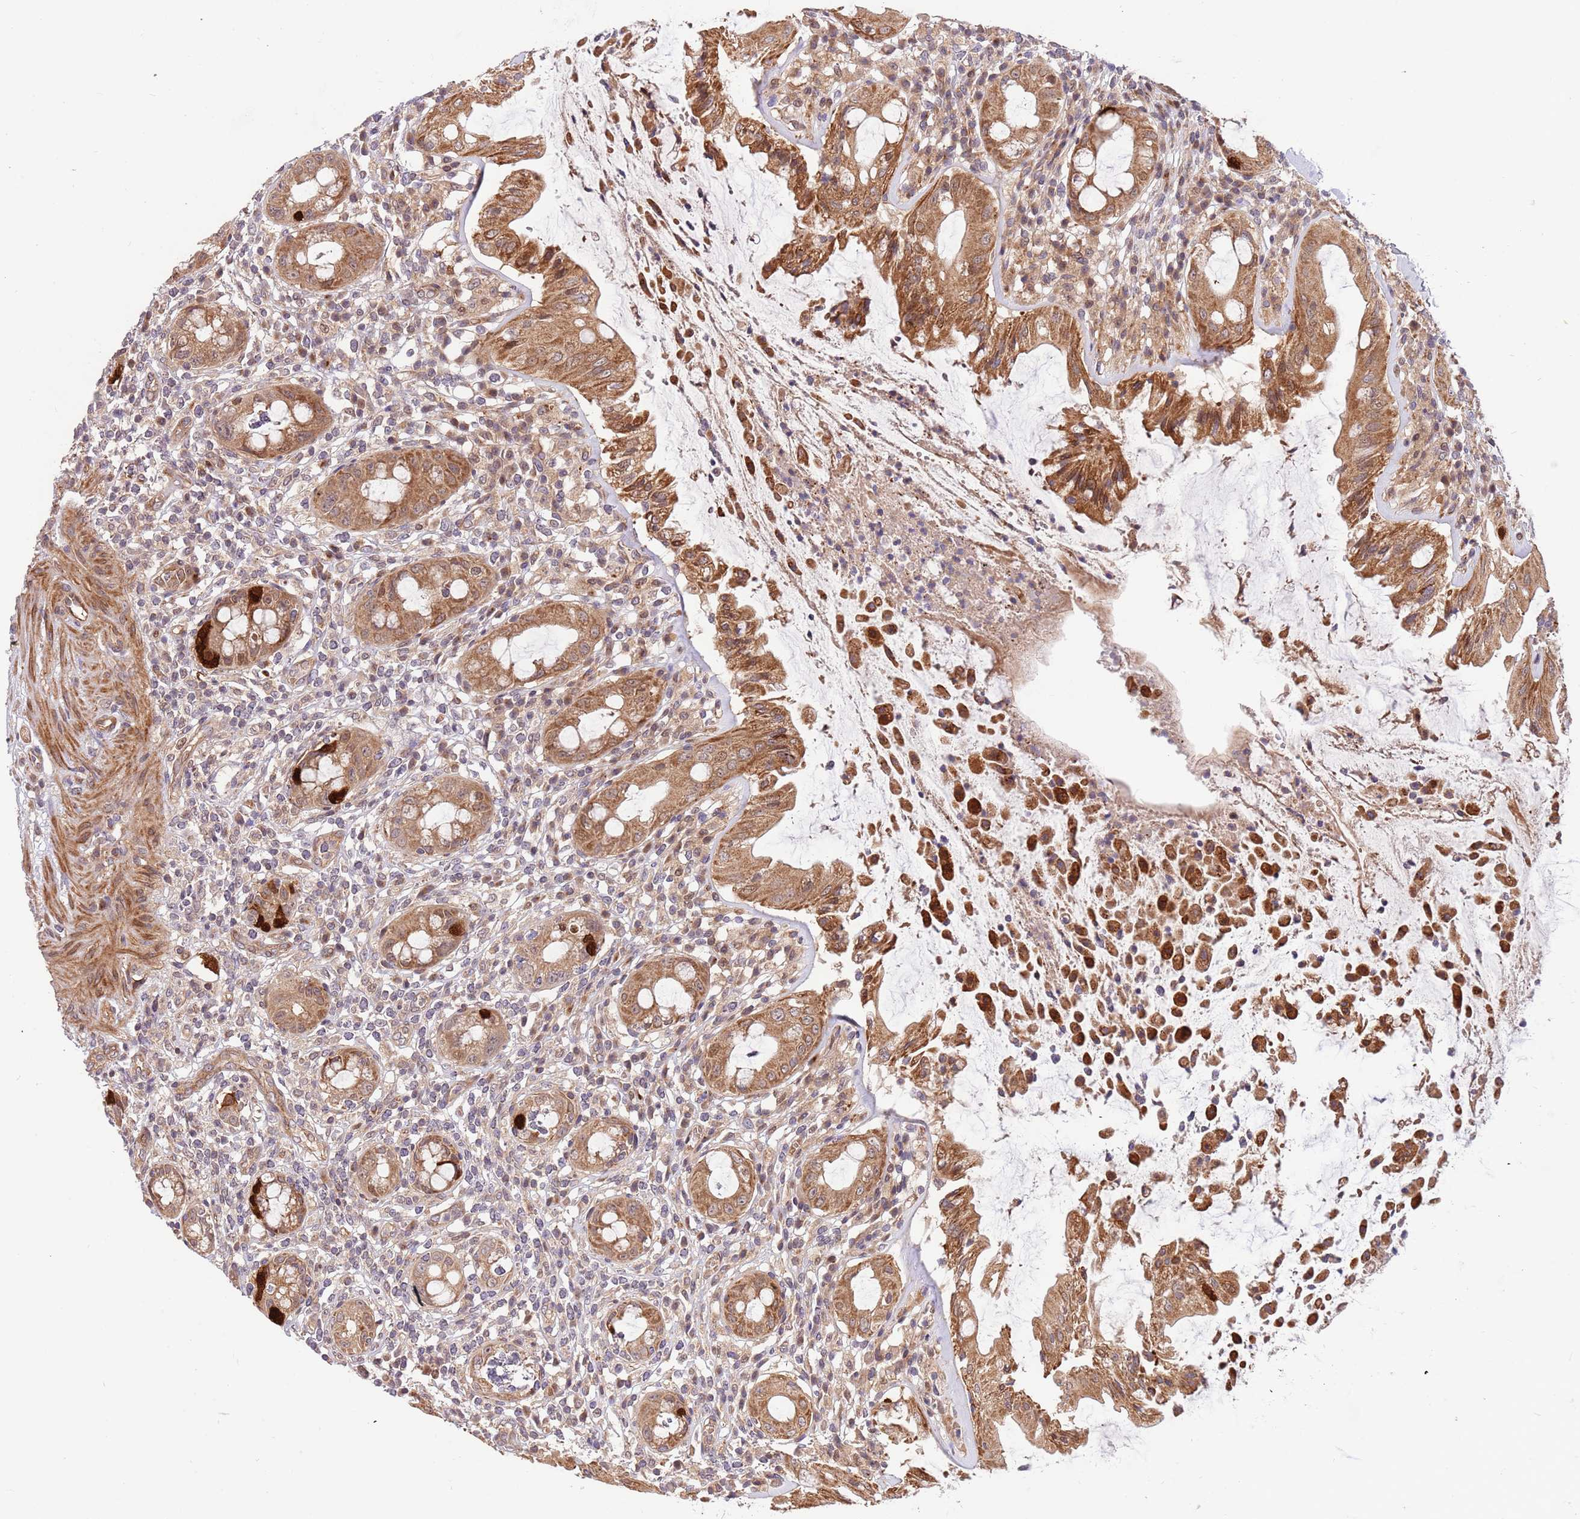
{"staining": {"intensity": "strong", "quantity": ">75%", "location": "cytoplasmic/membranous"}, "tissue": "rectum", "cell_type": "Glandular cells", "image_type": "normal", "snomed": [{"axis": "morphology", "description": "Normal tissue, NOS"}, {"axis": "topography", "description": "Rectum"}], "caption": "IHC of benign human rectum displays high levels of strong cytoplasmic/membranous expression in about >75% of glandular cells.", "gene": "HAUS3", "patient": {"sex": "female", "age": 57}}